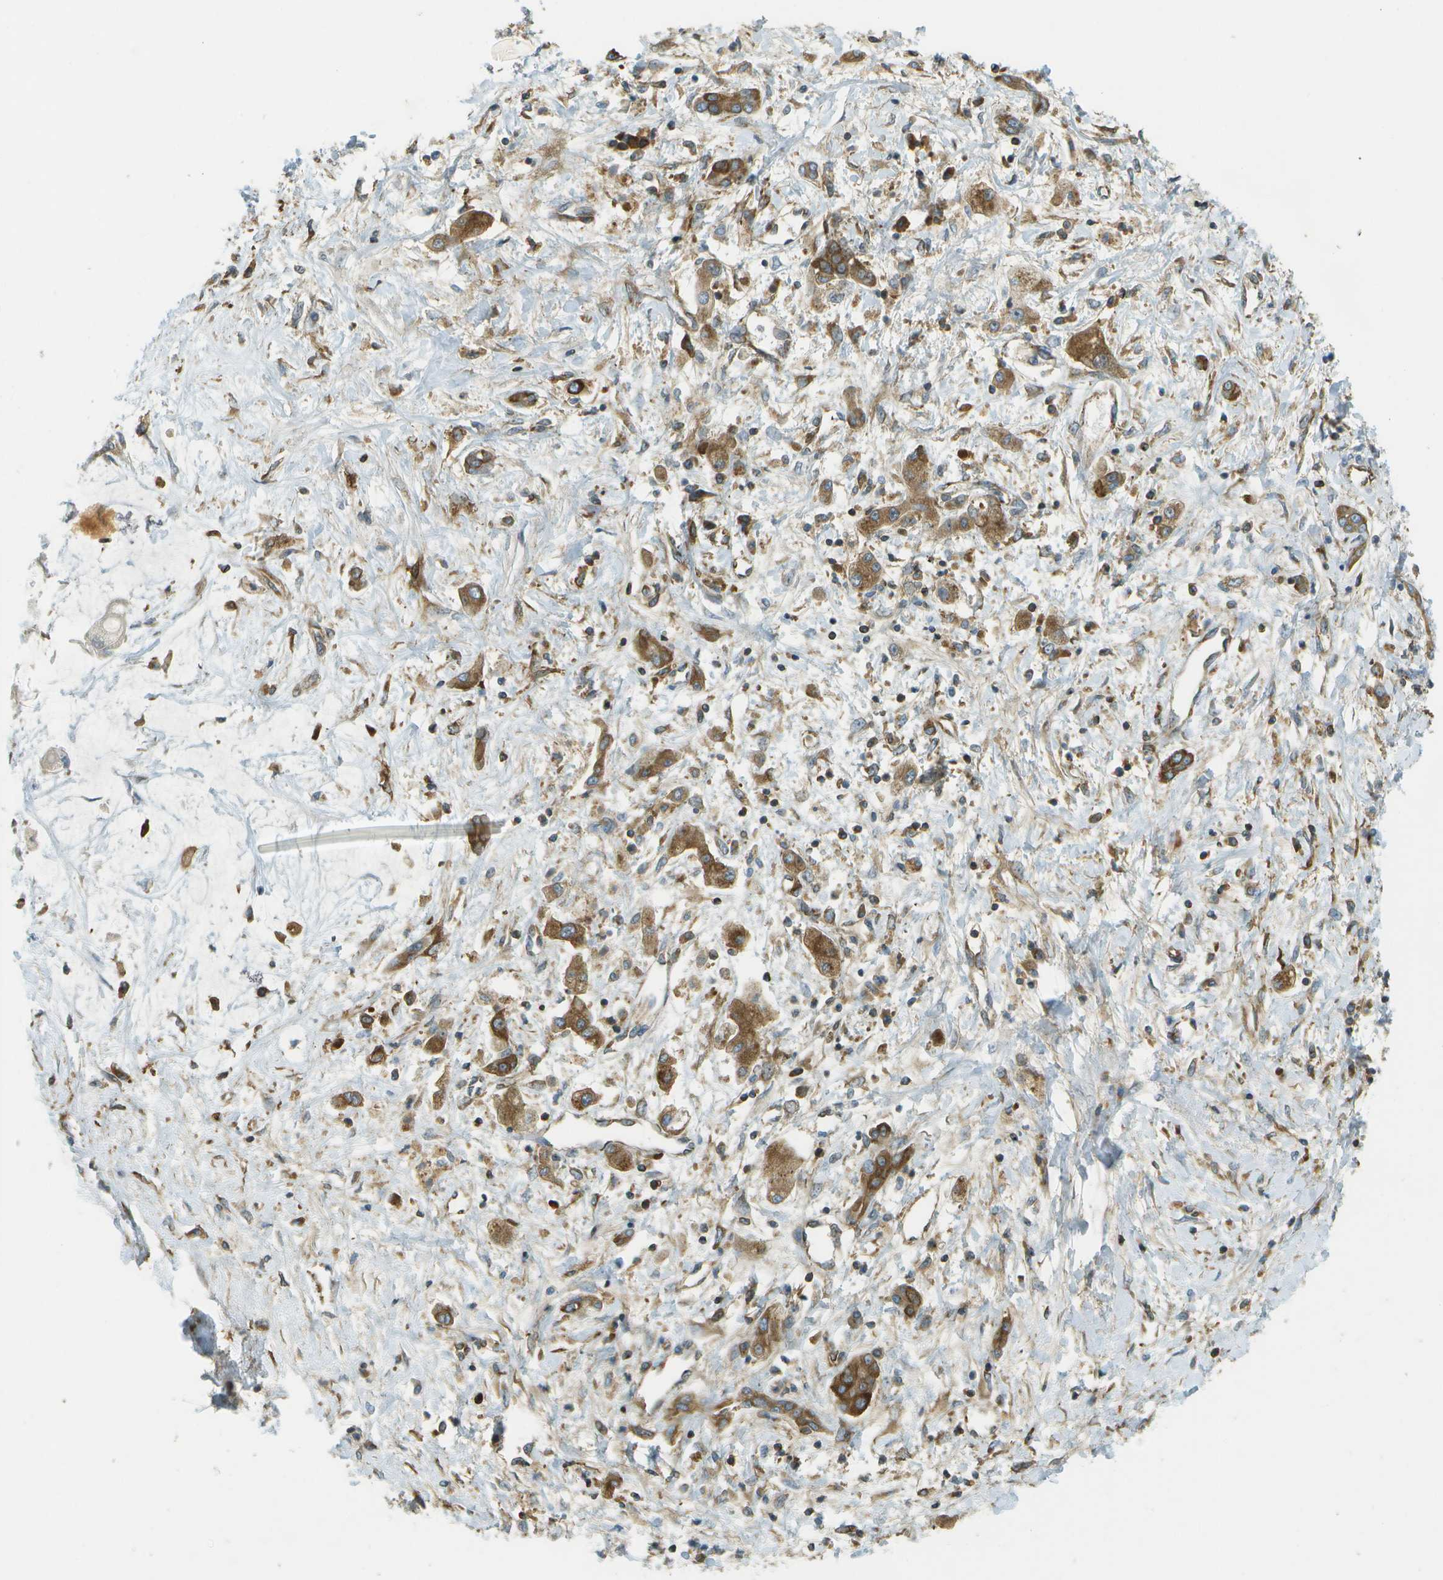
{"staining": {"intensity": "moderate", "quantity": "25%-75%", "location": "cytoplasmic/membranous"}, "tissue": "liver cancer", "cell_type": "Tumor cells", "image_type": "cancer", "snomed": [{"axis": "morphology", "description": "Cholangiocarcinoma"}, {"axis": "topography", "description": "Liver"}], "caption": "IHC staining of liver cancer (cholangiocarcinoma), which reveals medium levels of moderate cytoplasmic/membranous expression in about 25%-75% of tumor cells indicating moderate cytoplasmic/membranous protein staining. The staining was performed using DAB (brown) for protein detection and nuclei were counterstained in hematoxylin (blue).", "gene": "TMTC1", "patient": {"sex": "male", "age": 50}}